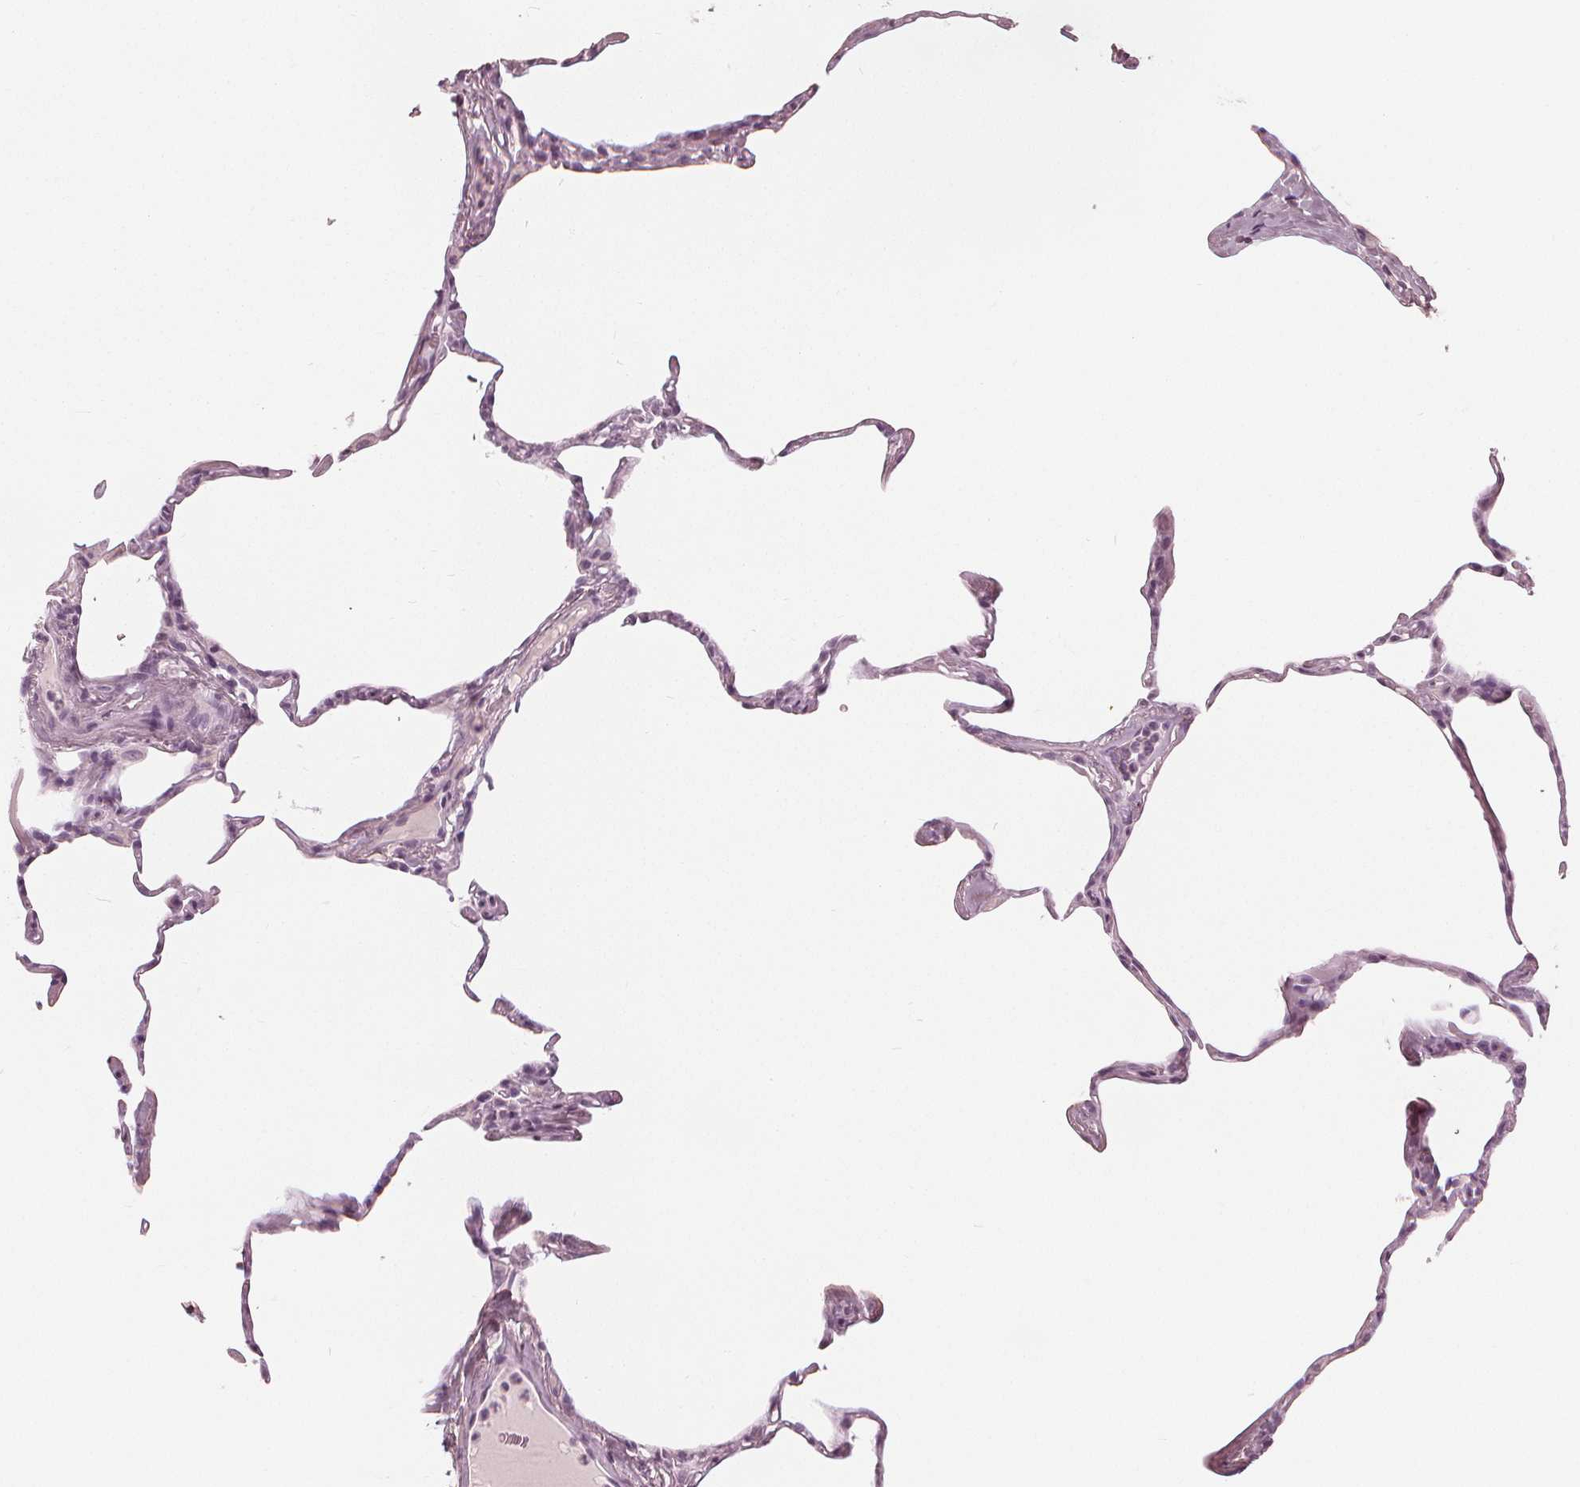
{"staining": {"intensity": "negative", "quantity": "none", "location": "none"}, "tissue": "lung", "cell_type": "Alveolar cells", "image_type": "normal", "snomed": [{"axis": "morphology", "description": "Normal tissue, NOS"}, {"axis": "topography", "description": "Lung"}], "caption": "Immunohistochemical staining of normal human lung demonstrates no significant positivity in alveolar cells.", "gene": "PAEP", "patient": {"sex": "male", "age": 65}}